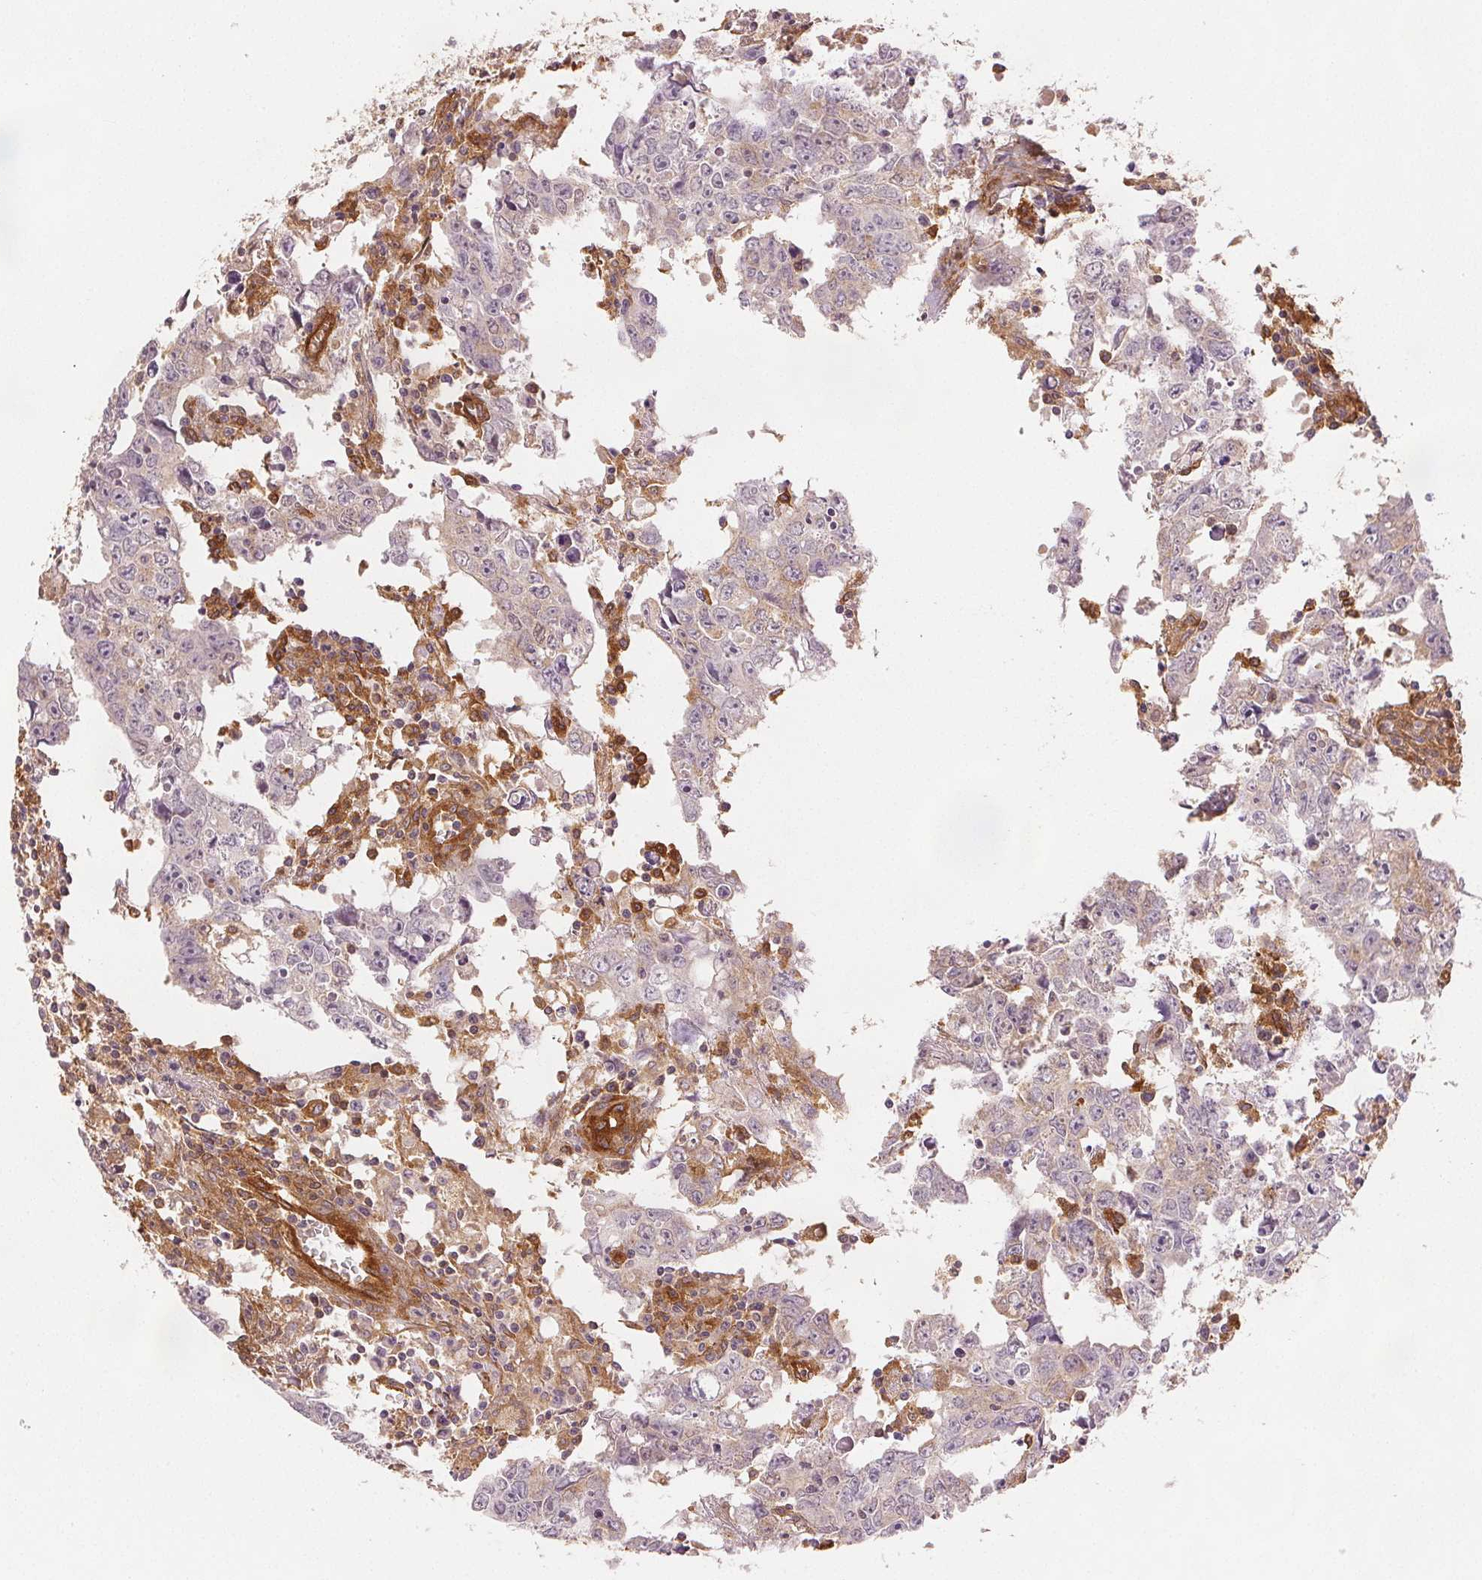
{"staining": {"intensity": "negative", "quantity": "none", "location": "none"}, "tissue": "testis cancer", "cell_type": "Tumor cells", "image_type": "cancer", "snomed": [{"axis": "morphology", "description": "Carcinoma, Embryonal, NOS"}, {"axis": "topography", "description": "Testis"}], "caption": "Tumor cells show no significant protein staining in testis cancer.", "gene": "DIAPH2", "patient": {"sex": "male", "age": 22}}